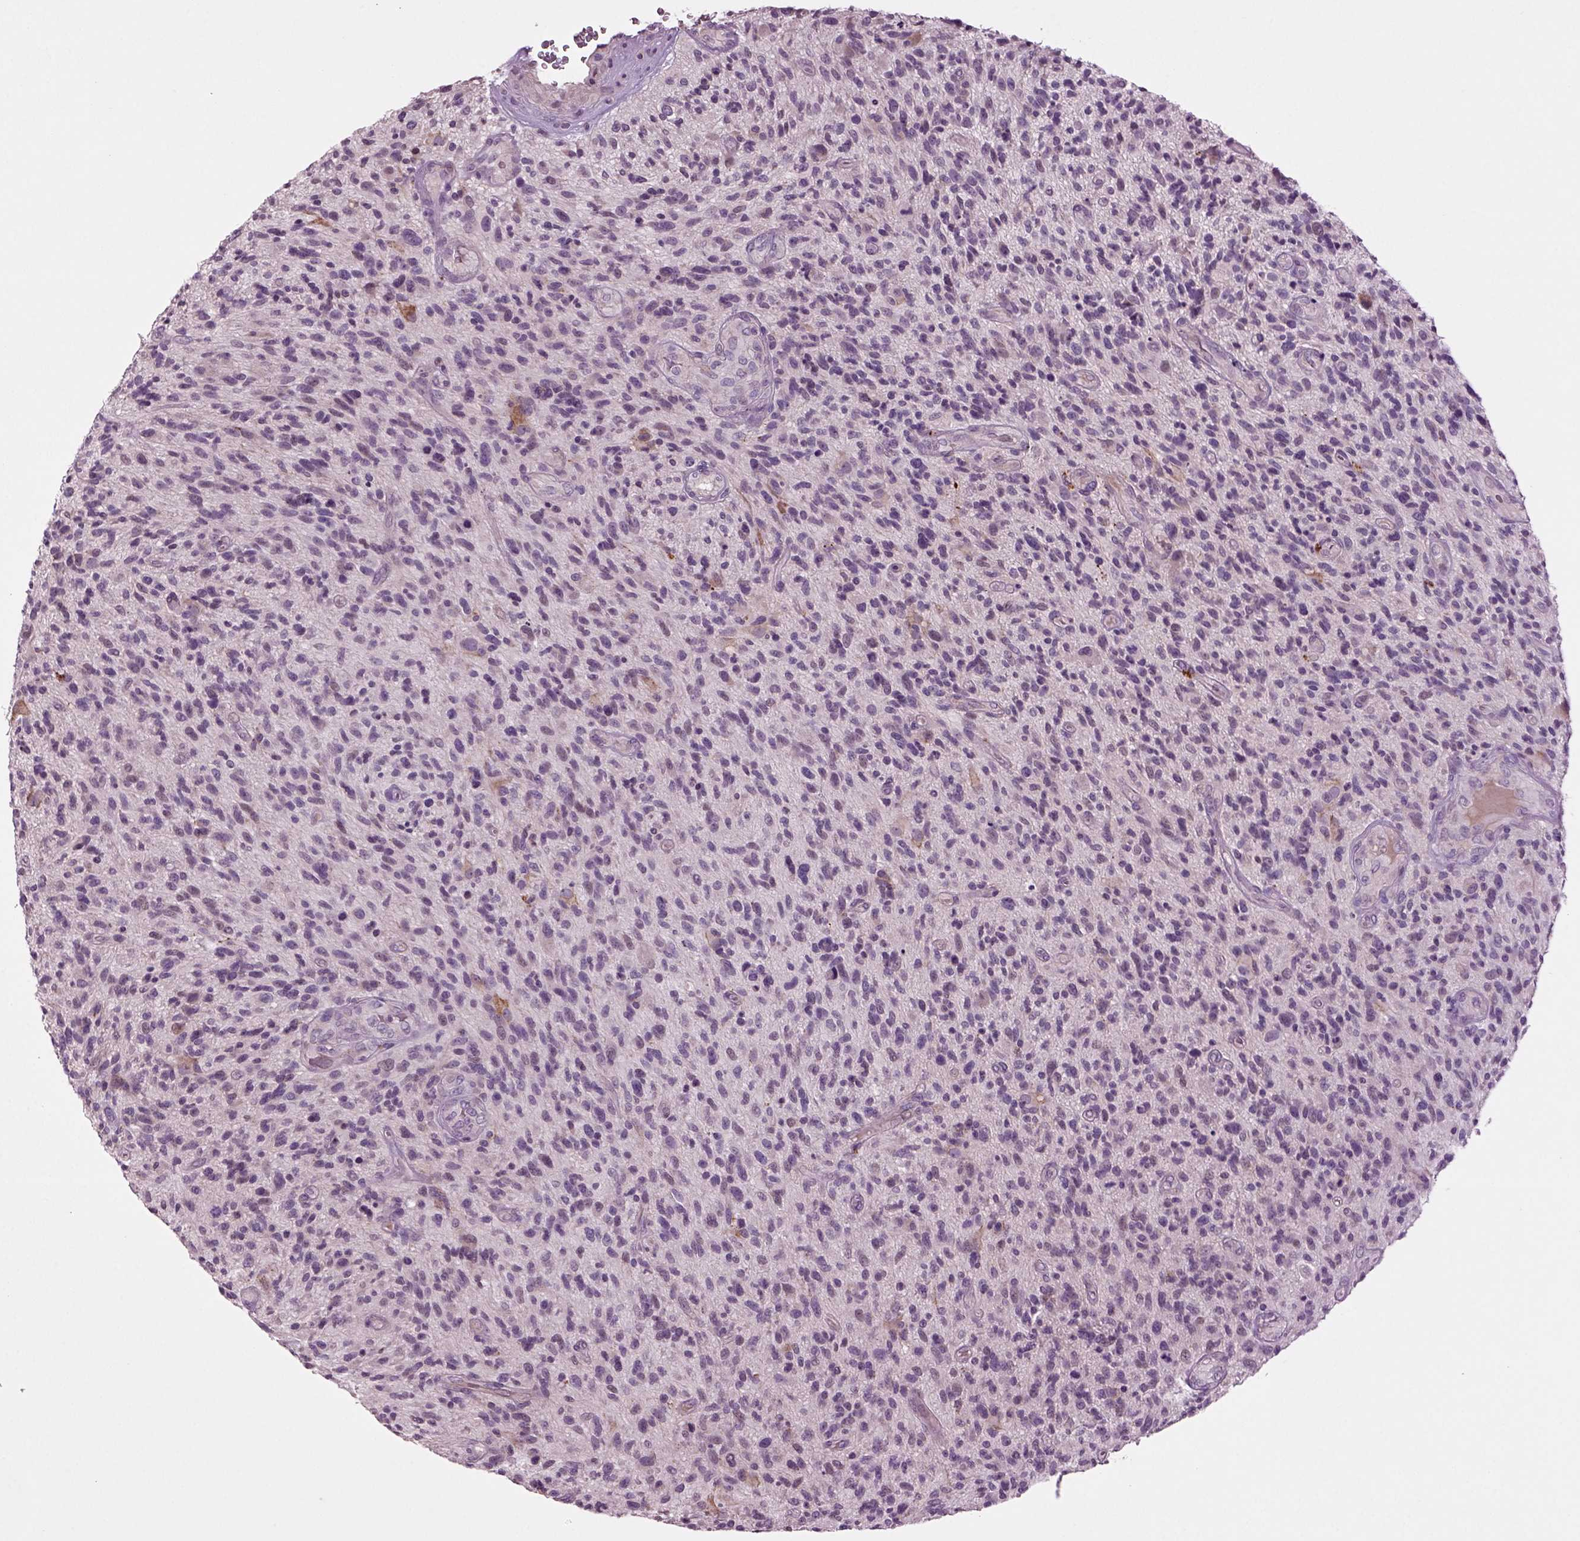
{"staining": {"intensity": "negative", "quantity": "none", "location": "none"}, "tissue": "glioma", "cell_type": "Tumor cells", "image_type": "cancer", "snomed": [{"axis": "morphology", "description": "Glioma, malignant, High grade"}, {"axis": "topography", "description": "Brain"}], "caption": "This image is of malignant high-grade glioma stained with immunohistochemistry (IHC) to label a protein in brown with the nuclei are counter-stained blue. There is no expression in tumor cells.", "gene": "SLC17A6", "patient": {"sex": "male", "age": 47}}